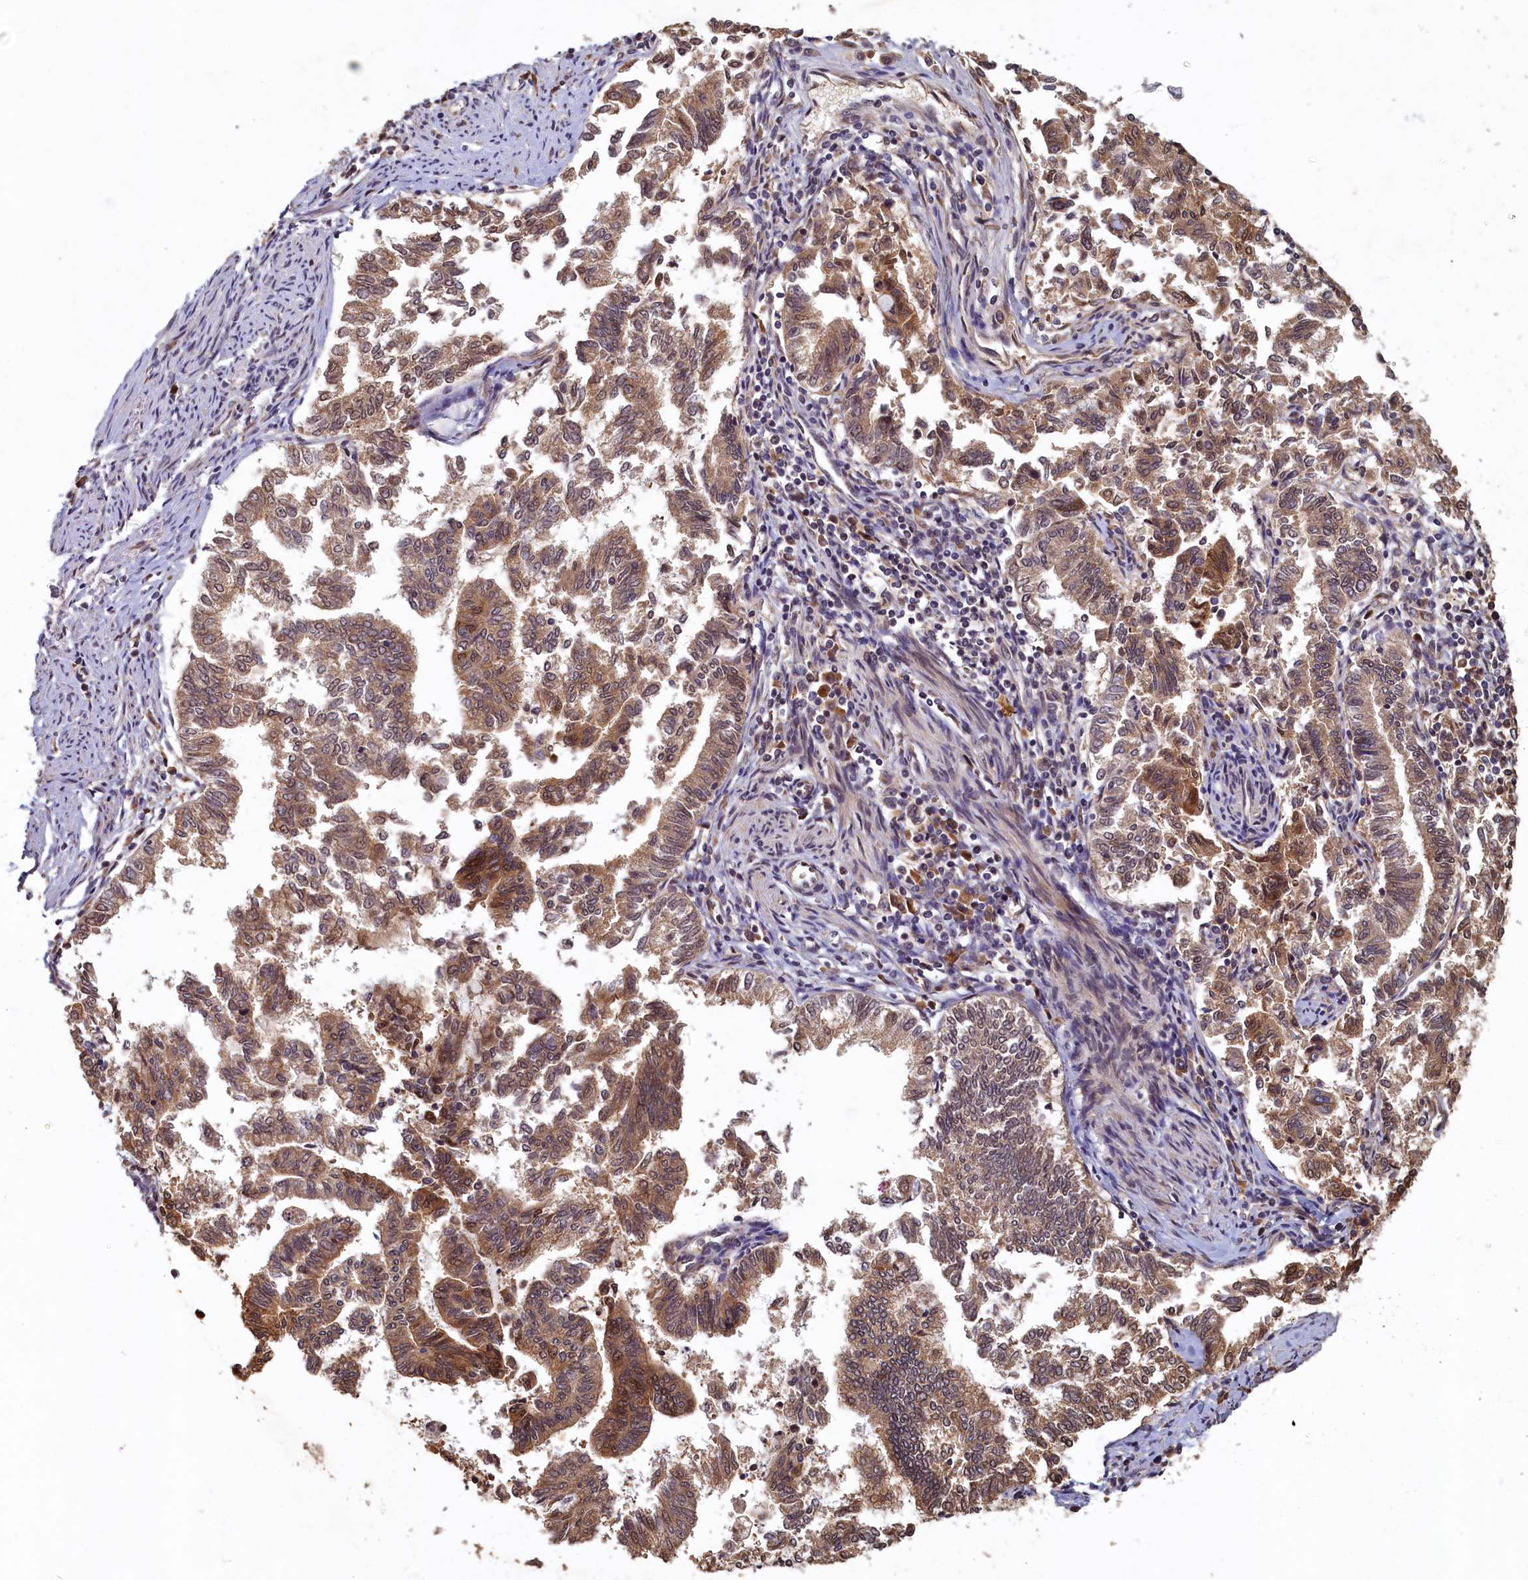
{"staining": {"intensity": "moderate", "quantity": "<25%", "location": "cytoplasmic/membranous,nuclear"}, "tissue": "endometrial cancer", "cell_type": "Tumor cells", "image_type": "cancer", "snomed": [{"axis": "morphology", "description": "Adenocarcinoma, NOS"}, {"axis": "topography", "description": "Endometrium"}], "caption": "Moderate cytoplasmic/membranous and nuclear positivity is present in about <25% of tumor cells in endometrial cancer (adenocarcinoma).", "gene": "LCMT2", "patient": {"sex": "female", "age": 79}}